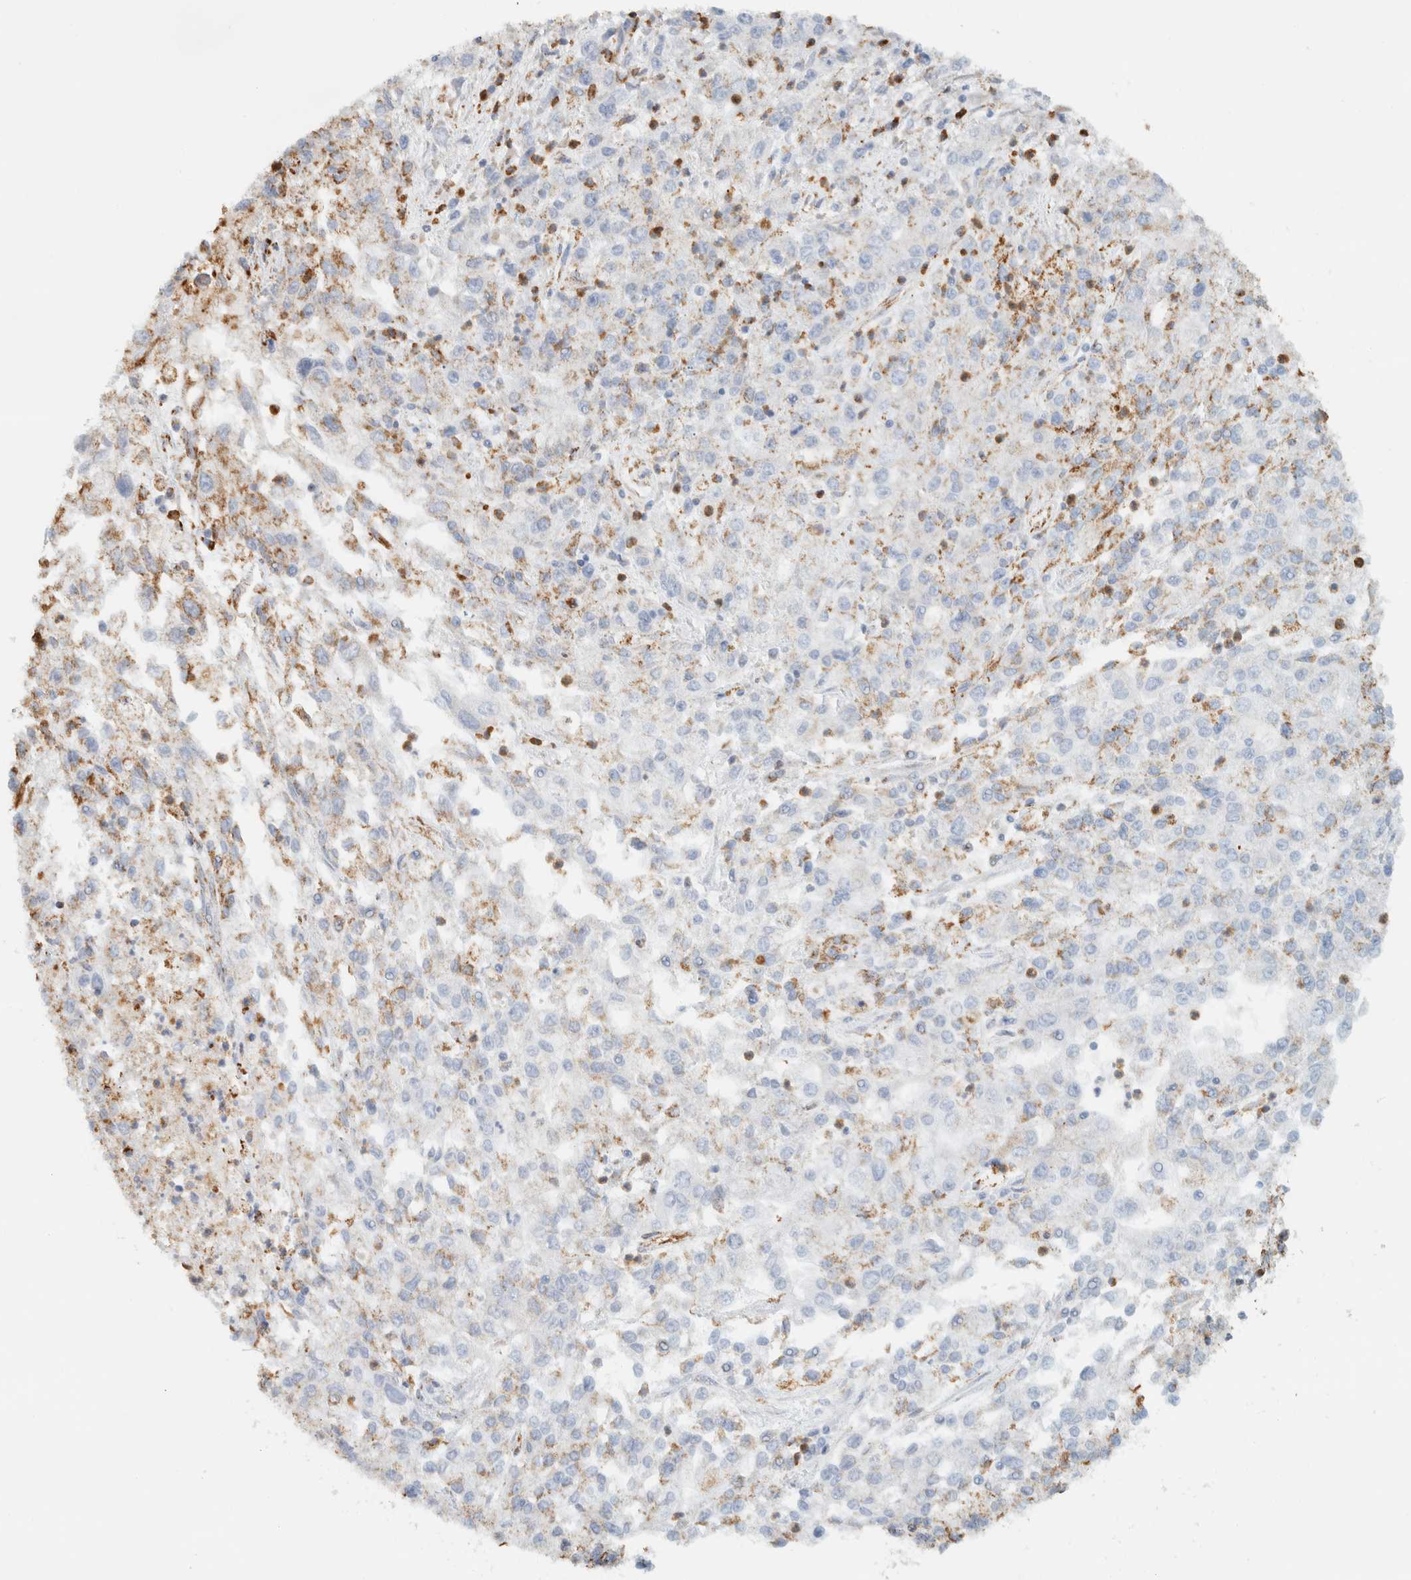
{"staining": {"intensity": "moderate", "quantity": "<25%", "location": "cytoplasmic/membranous"}, "tissue": "endometrial cancer", "cell_type": "Tumor cells", "image_type": "cancer", "snomed": [{"axis": "morphology", "description": "Adenocarcinoma, NOS"}, {"axis": "topography", "description": "Endometrium"}], "caption": "This histopathology image demonstrates endometrial cancer stained with immunohistochemistry (IHC) to label a protein in brown. The cytoplasmic/membranous of tumor cells show moderate positivity for the protein. Nuclei are counter-stained blue.", "gene": "KIFAP3", "patient": {"sex": "female", "age": 49}}